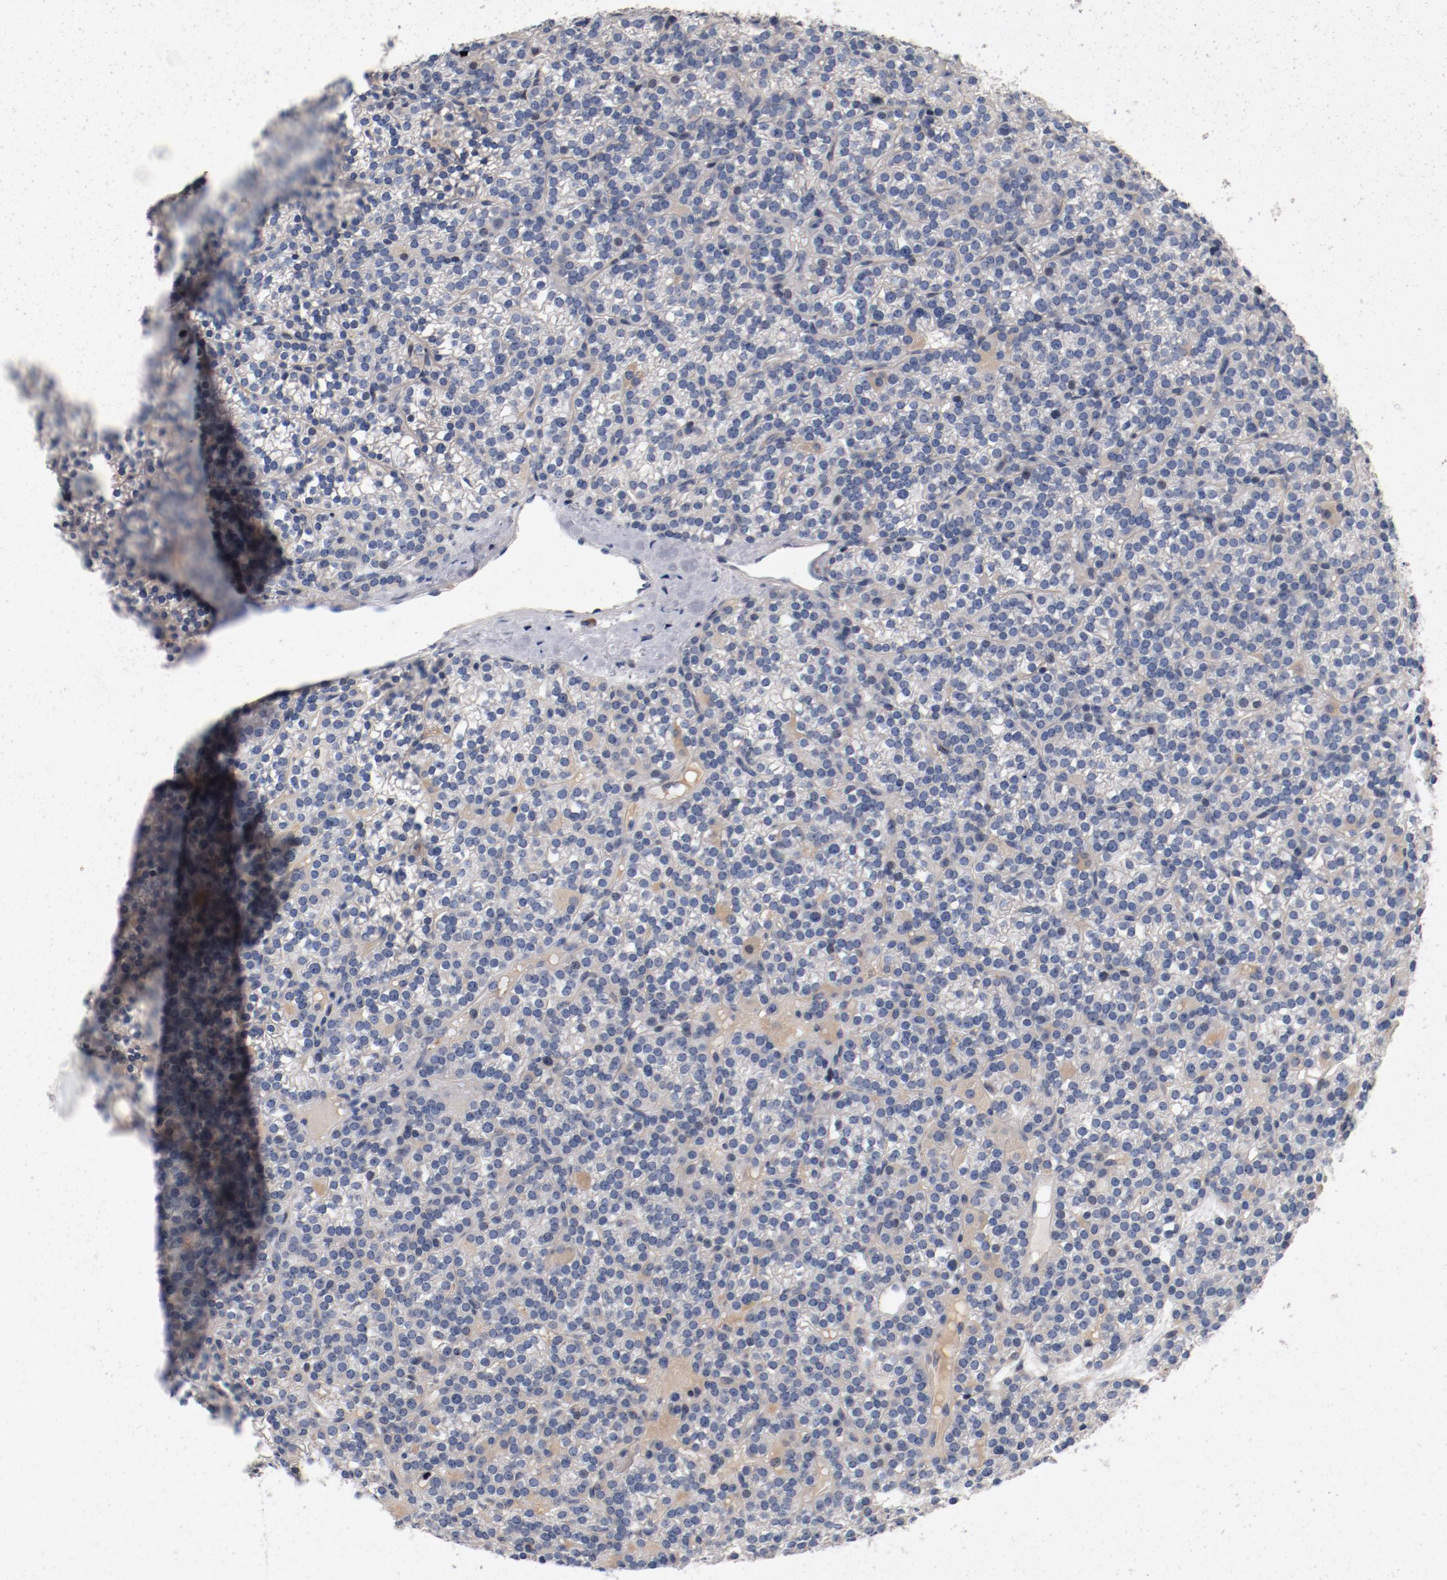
{"staining": {"intensity": "moderate", "quantity": "<25%", "location": "cytoplasmic/membranous"}, "tissue": "parathyroid gland", "cell_type": "Glandular cells", "image_type": "normal", "snomed": [{"axis": "morphology", "description": "Normal tissue, NOS"}, {"axis": "topography", "description": "Parathyroid gland"}], "caption": "Glandular cells reveal low levels of moderate cytoplasmic/membranous expression in about <25% of cells in unremarkable human parathyroid gland.", "gene": "PIM1", "patient": {"sex": "female", "age": 50}}